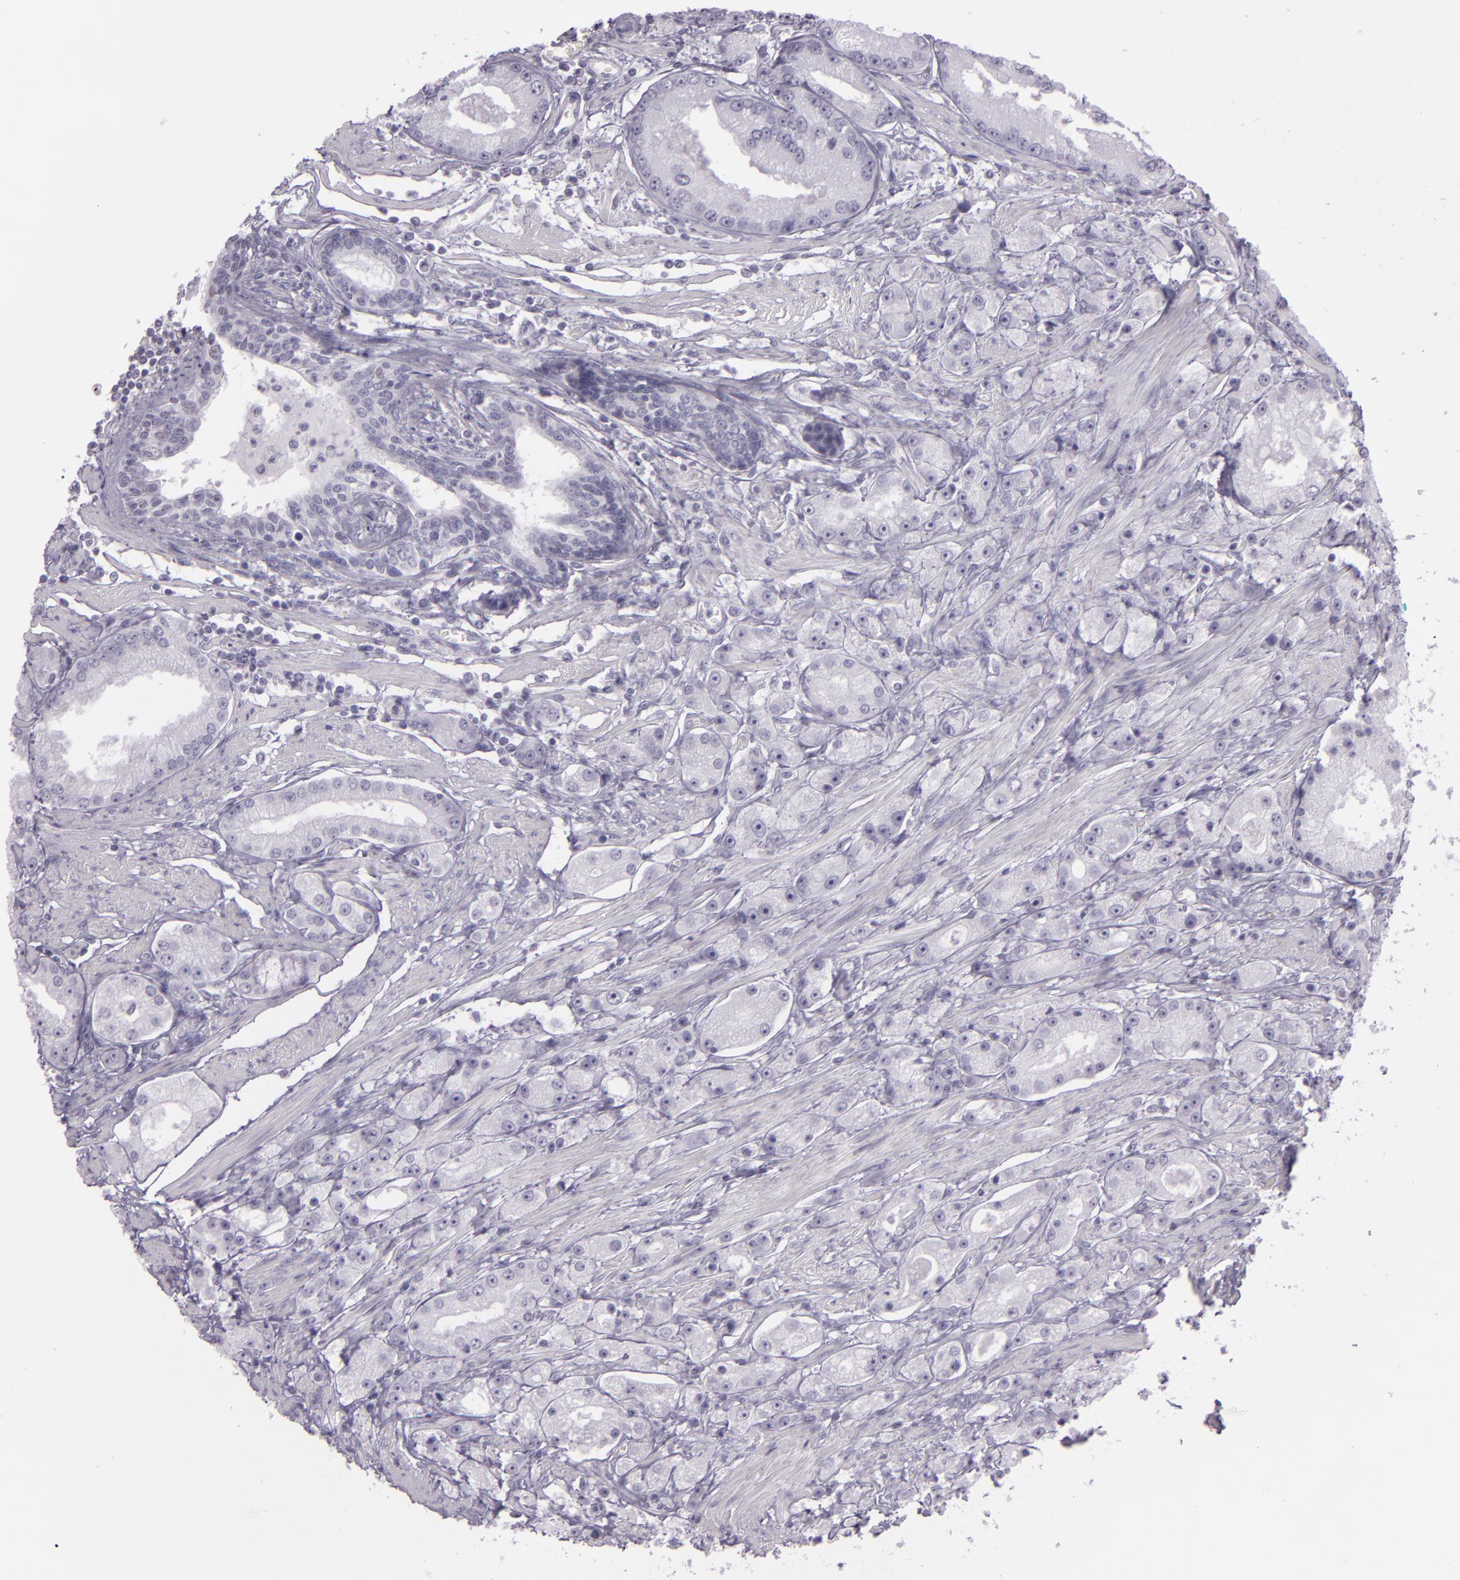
{"staining": {"intensity": "negative", "quantity": "none", "location": "none"}, "tissue": "prostate cancer", "cell_type": "Tumor cells", "image_type": "cancer", "snomed": [{"axis": "morphology", "description": "Adenocarcinoma, Medium grade"}, {"axis": "topography", "description": "Prostate"}], "caption": "DAB (3,3'-diaminobenzidine) immunohistochemical staining of human medium-grade adenocarcinoma (prostate) displays no significant positivity in tumor cells. (DAB (3,3'-diaminobenzidine) immunohistochemistry (IHC), high magnification).", "gene": "MCM3", "patient": {"sex": "male", "age": 72}}